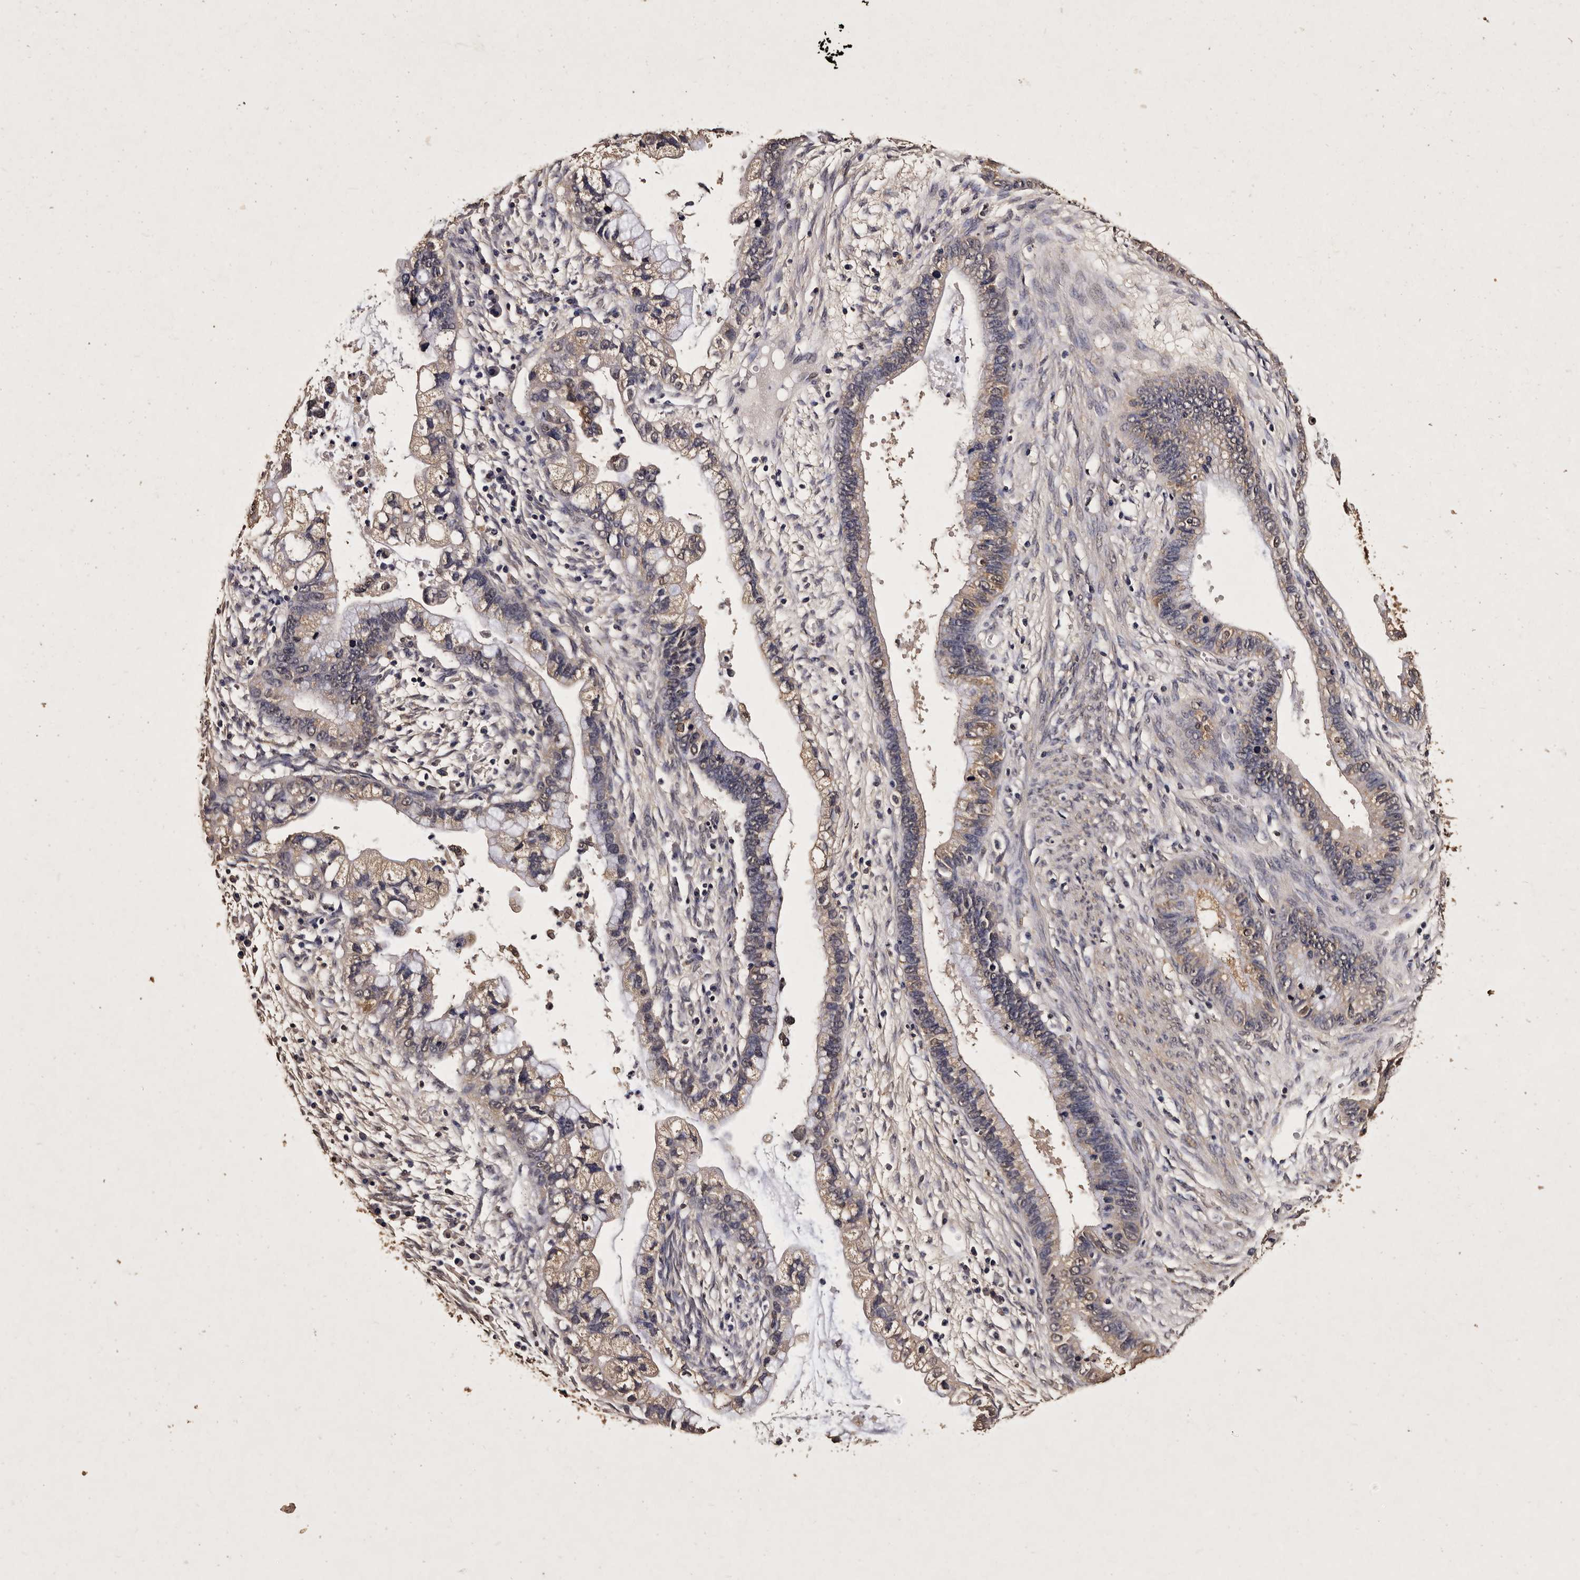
{"staining": {"intensity": "moderate", "quantity": "25%-75%", "location": "cytoplasmic/membranous"}, "tissue": "cervical cancer", "cell_type": "Tumor cells", "image_type": "cancer", "snomed": [{"axis": "morphology", "description": "Adenocarcinoma, NOS"}, {"axis": "topography", "description": "Cervix"}], "caption": "Cervical cancer stained for a protein (brown) exhibits moderate cytoplasmic/membranous positive positivity in approximately 25%-75% of tumor cells.", "gene": "PARS2", "patient": {"sex": "female", "age": 44}}